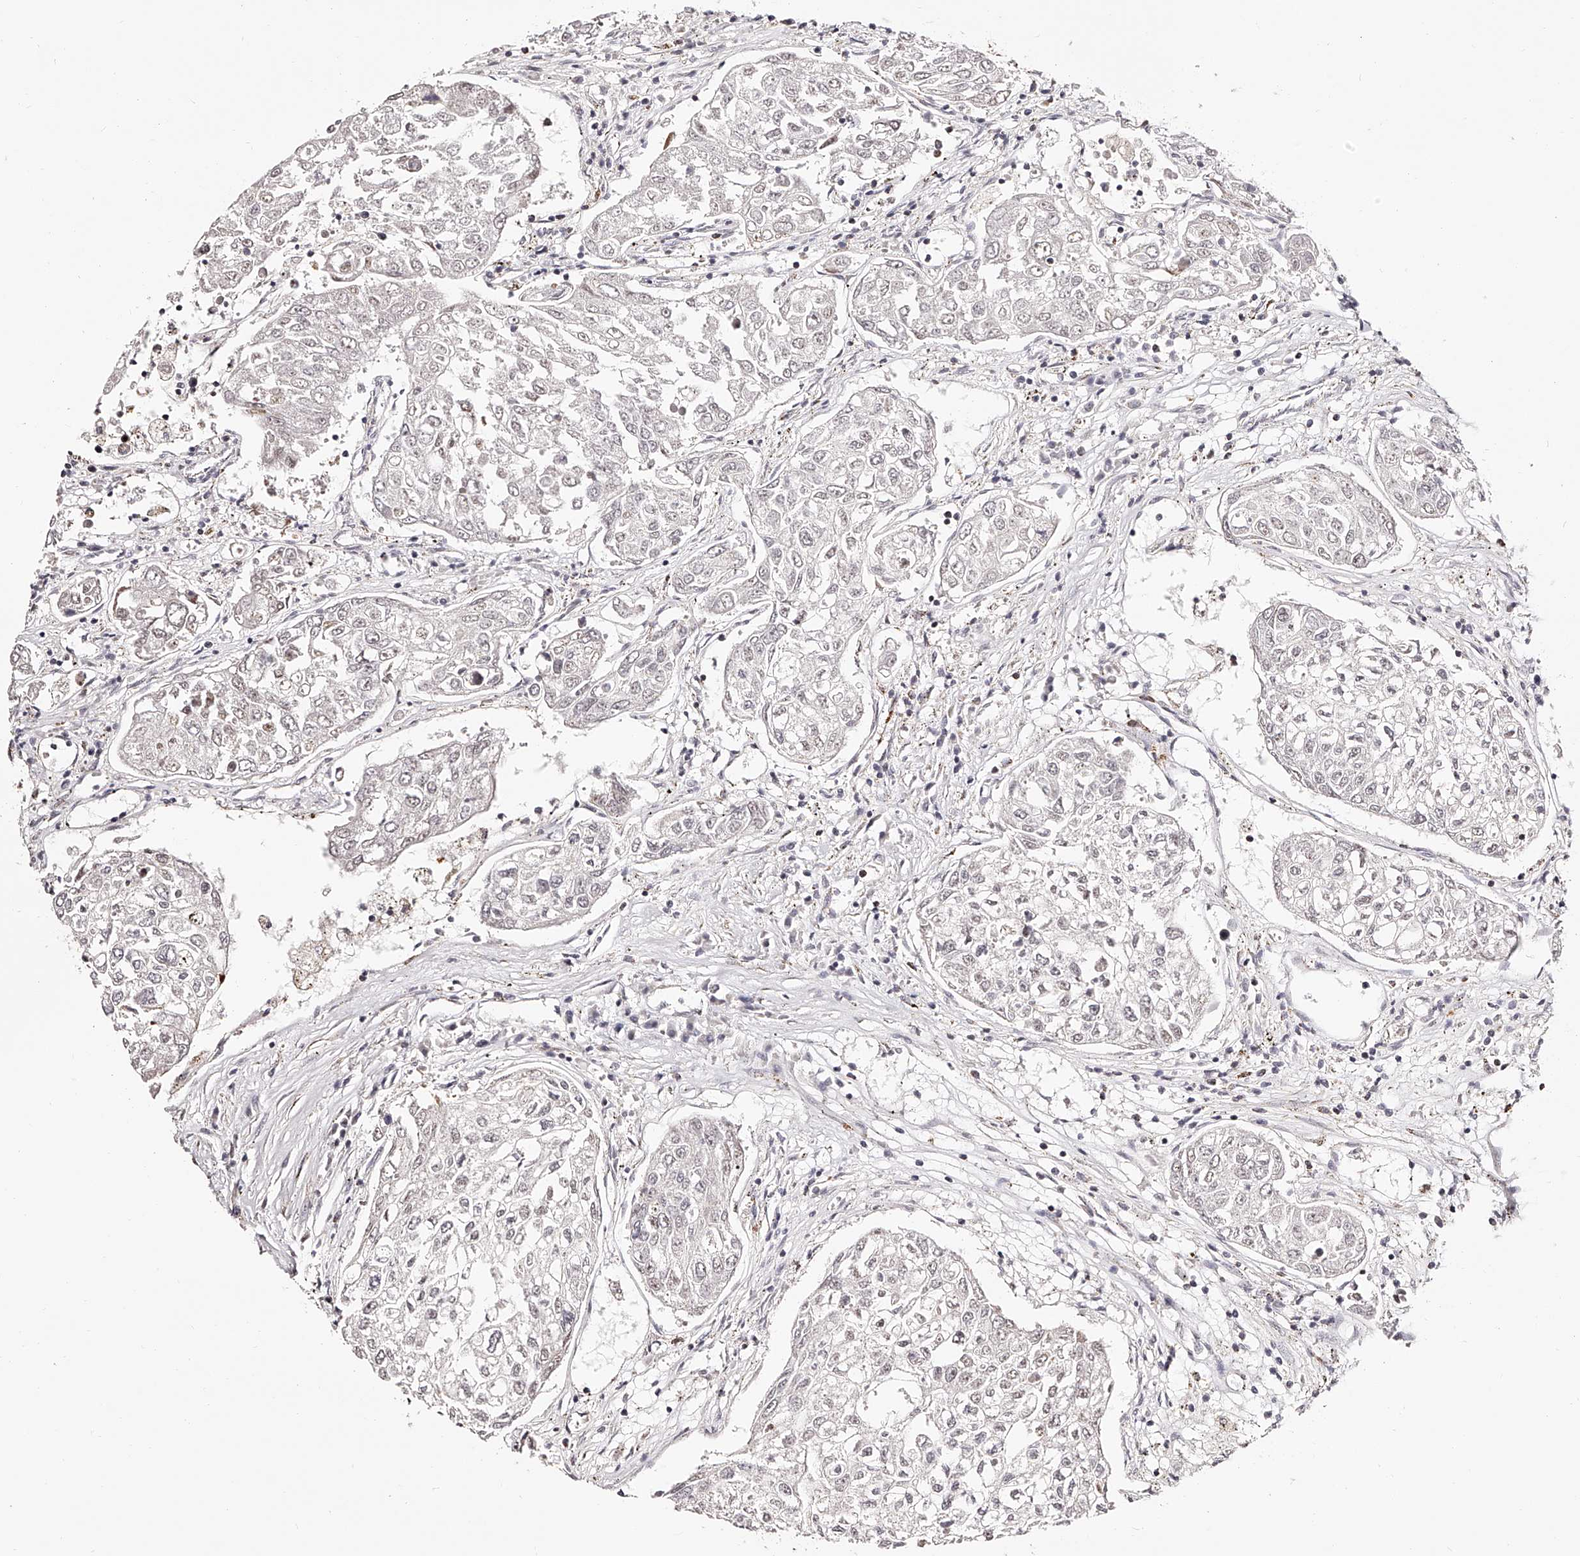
{"staining": {"intensity": "negative", "quantity": "none", "location": "none"}, "tissue": "urothelial cancer", "cell_type": "Tumor cells", "image_type": "cancer", "snomed": [{"axis": "morphology", "description": "Urothelial carcinoma, High grade"}, {"axis": "topography", "description": "Lymph node"}, {"axis": "topography", "description": "Urinary bladder"}], "caption": "The image reveals no significant staining in tumor cells of urothelial cancer.", "gene": "NDUFV3", "patient": {"sex": "male", "age": 51}}